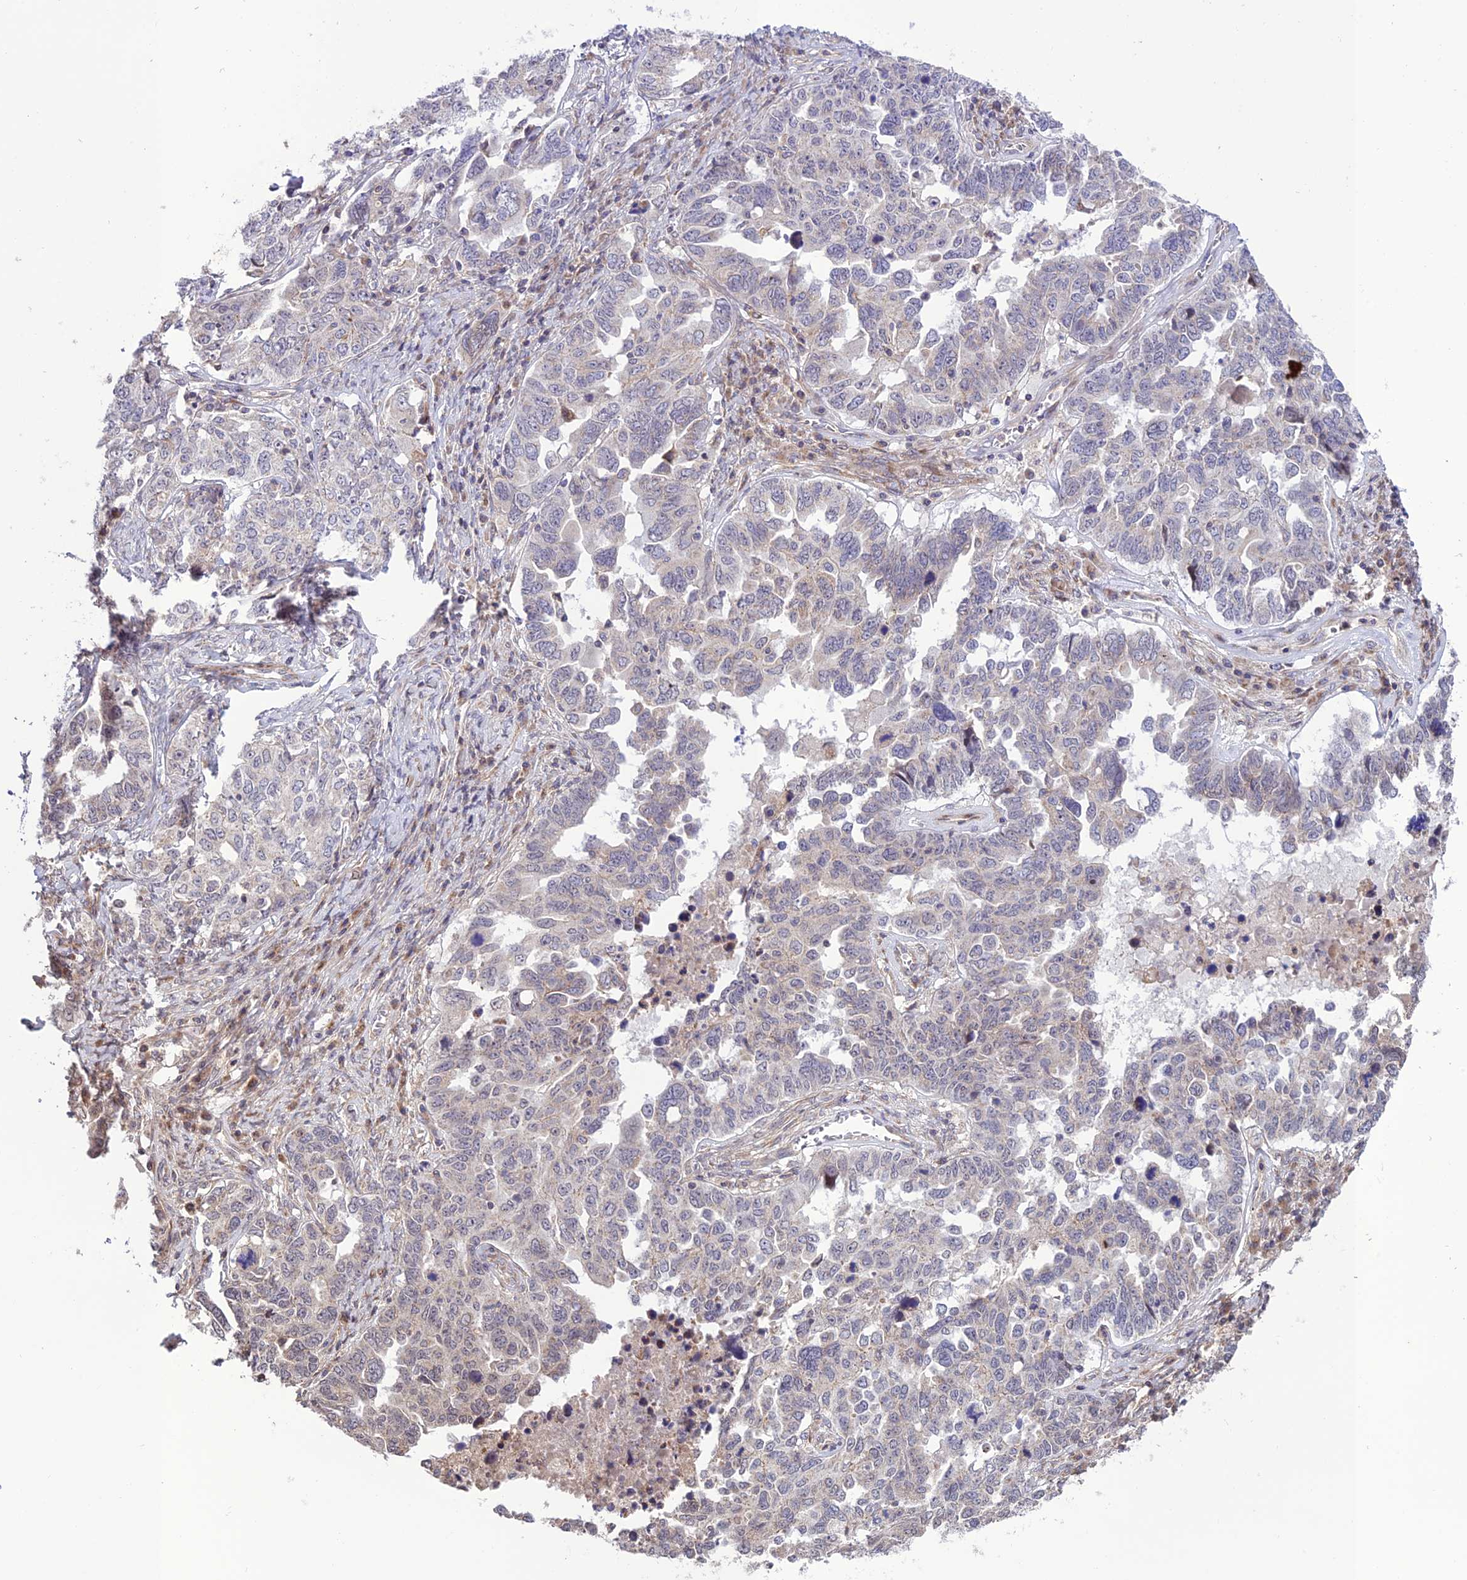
{"staining": {"intensity": "negative", "quantity": "none", "location": "none"}, "tissue": "ovarian cancer", "cell_type": "Tumor cells", "image_type": "cancer", "snomed": [{"axis": "morphology", "description": "Carcinoma, endometroid"}, {"axis": "topography", "description": "Ovary"}], "caption": "This is an IHC image of ovarian cancer (endometroid carcinoma). There is no positivity in tumor cells.", "gene": "TNIP3", "patient": {"sex": "female", "age": 62}}